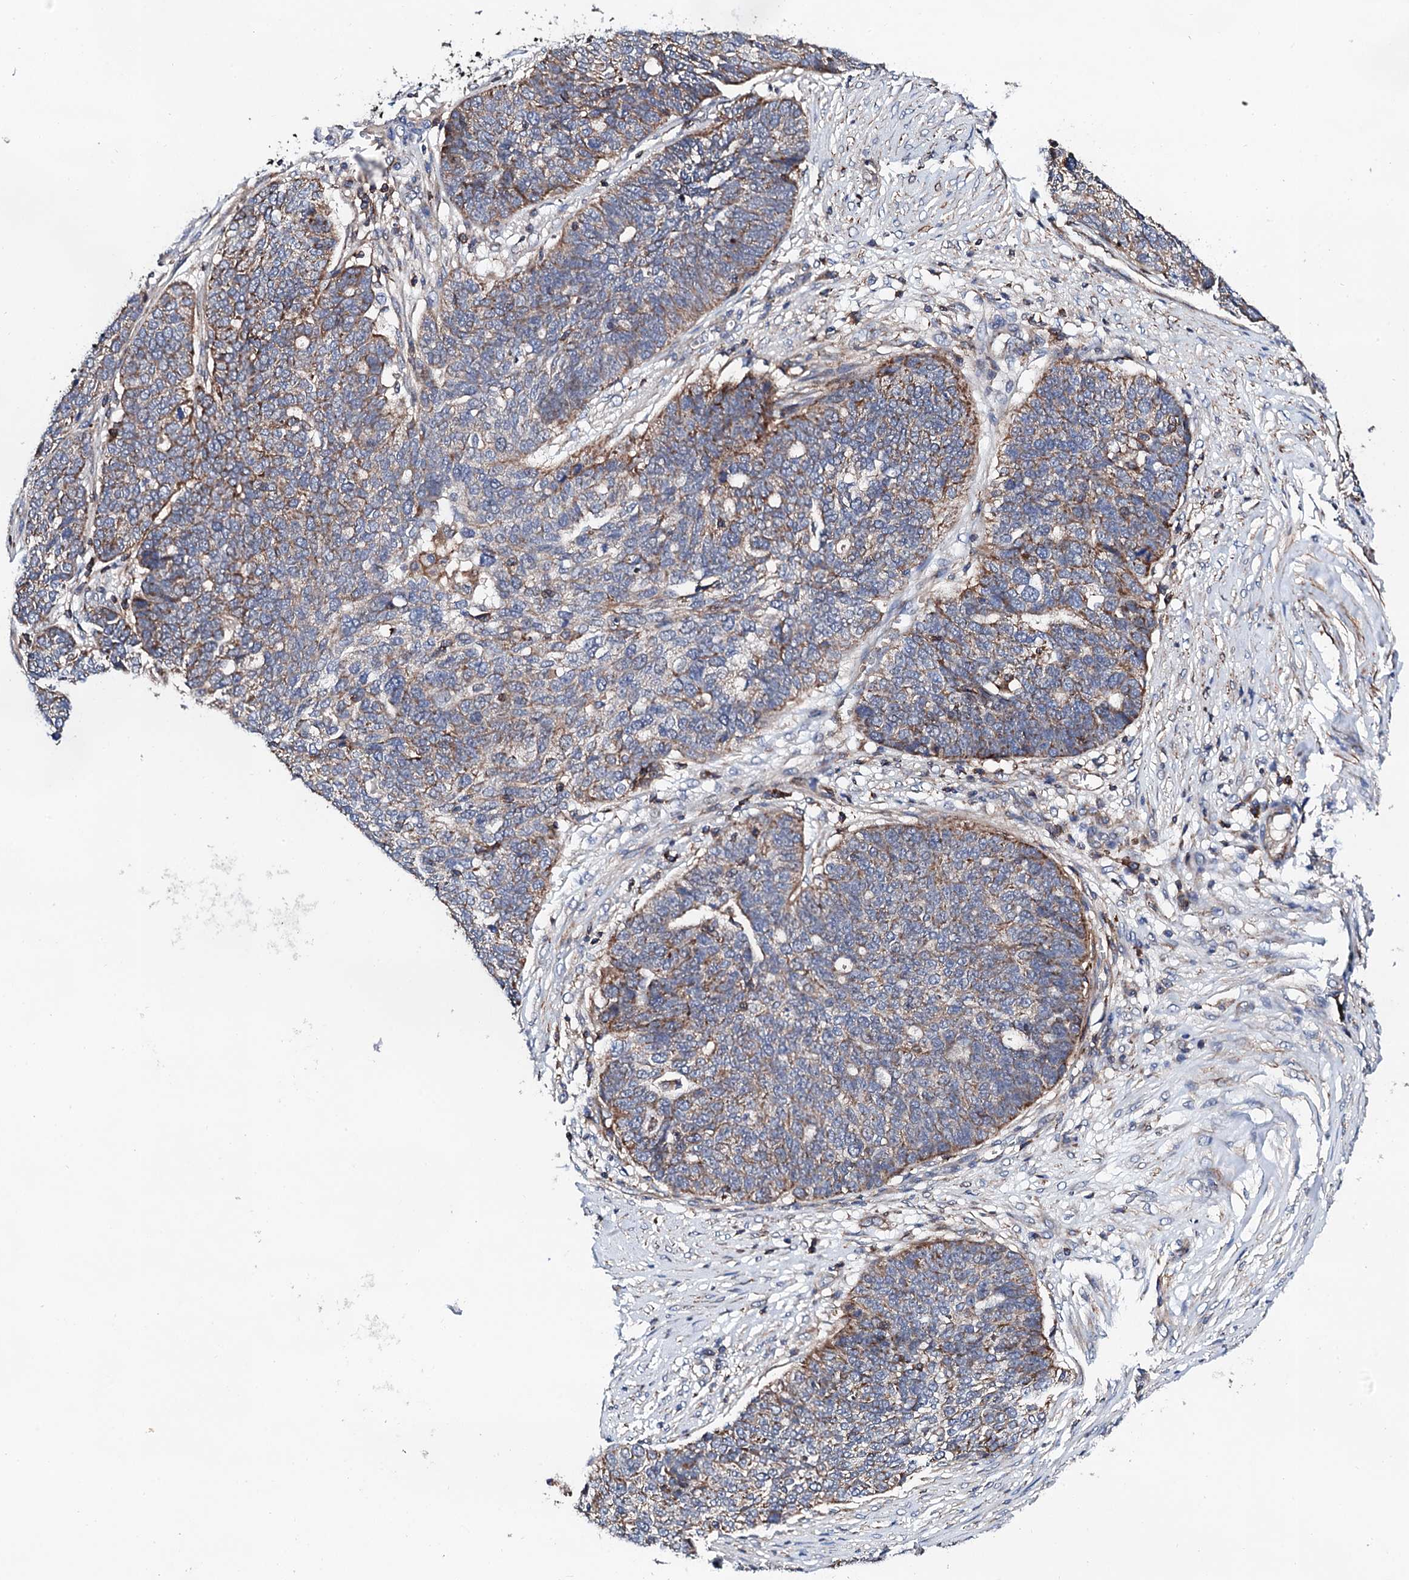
{"staining": {"intensity": "weak", "quantity": "25%-75%", "location": "cytoplasmic/membranous"}, "tissue": "ovarian cancer", "cell_type": "Tumor cells", "image_type": "cancer", "snomed": [{"axis": "morphology", "description": "Cystadenocarcinoma, serous, NOS"}, {"axis": "topography", "description": "Ovary"}], "caption": "Brown immunohistochemical staining in ovarian cancer shows weak cytoplasmic/membranous expression in about 25%-75% of tumor cells. The staining was performed using DAB to visualize the protein expression in brown, while the nuclei were stained in blue with hematoxylin (Magnification: 20x).", "gene": "COG4", "patient": {"sex": "female", "age": 59}}